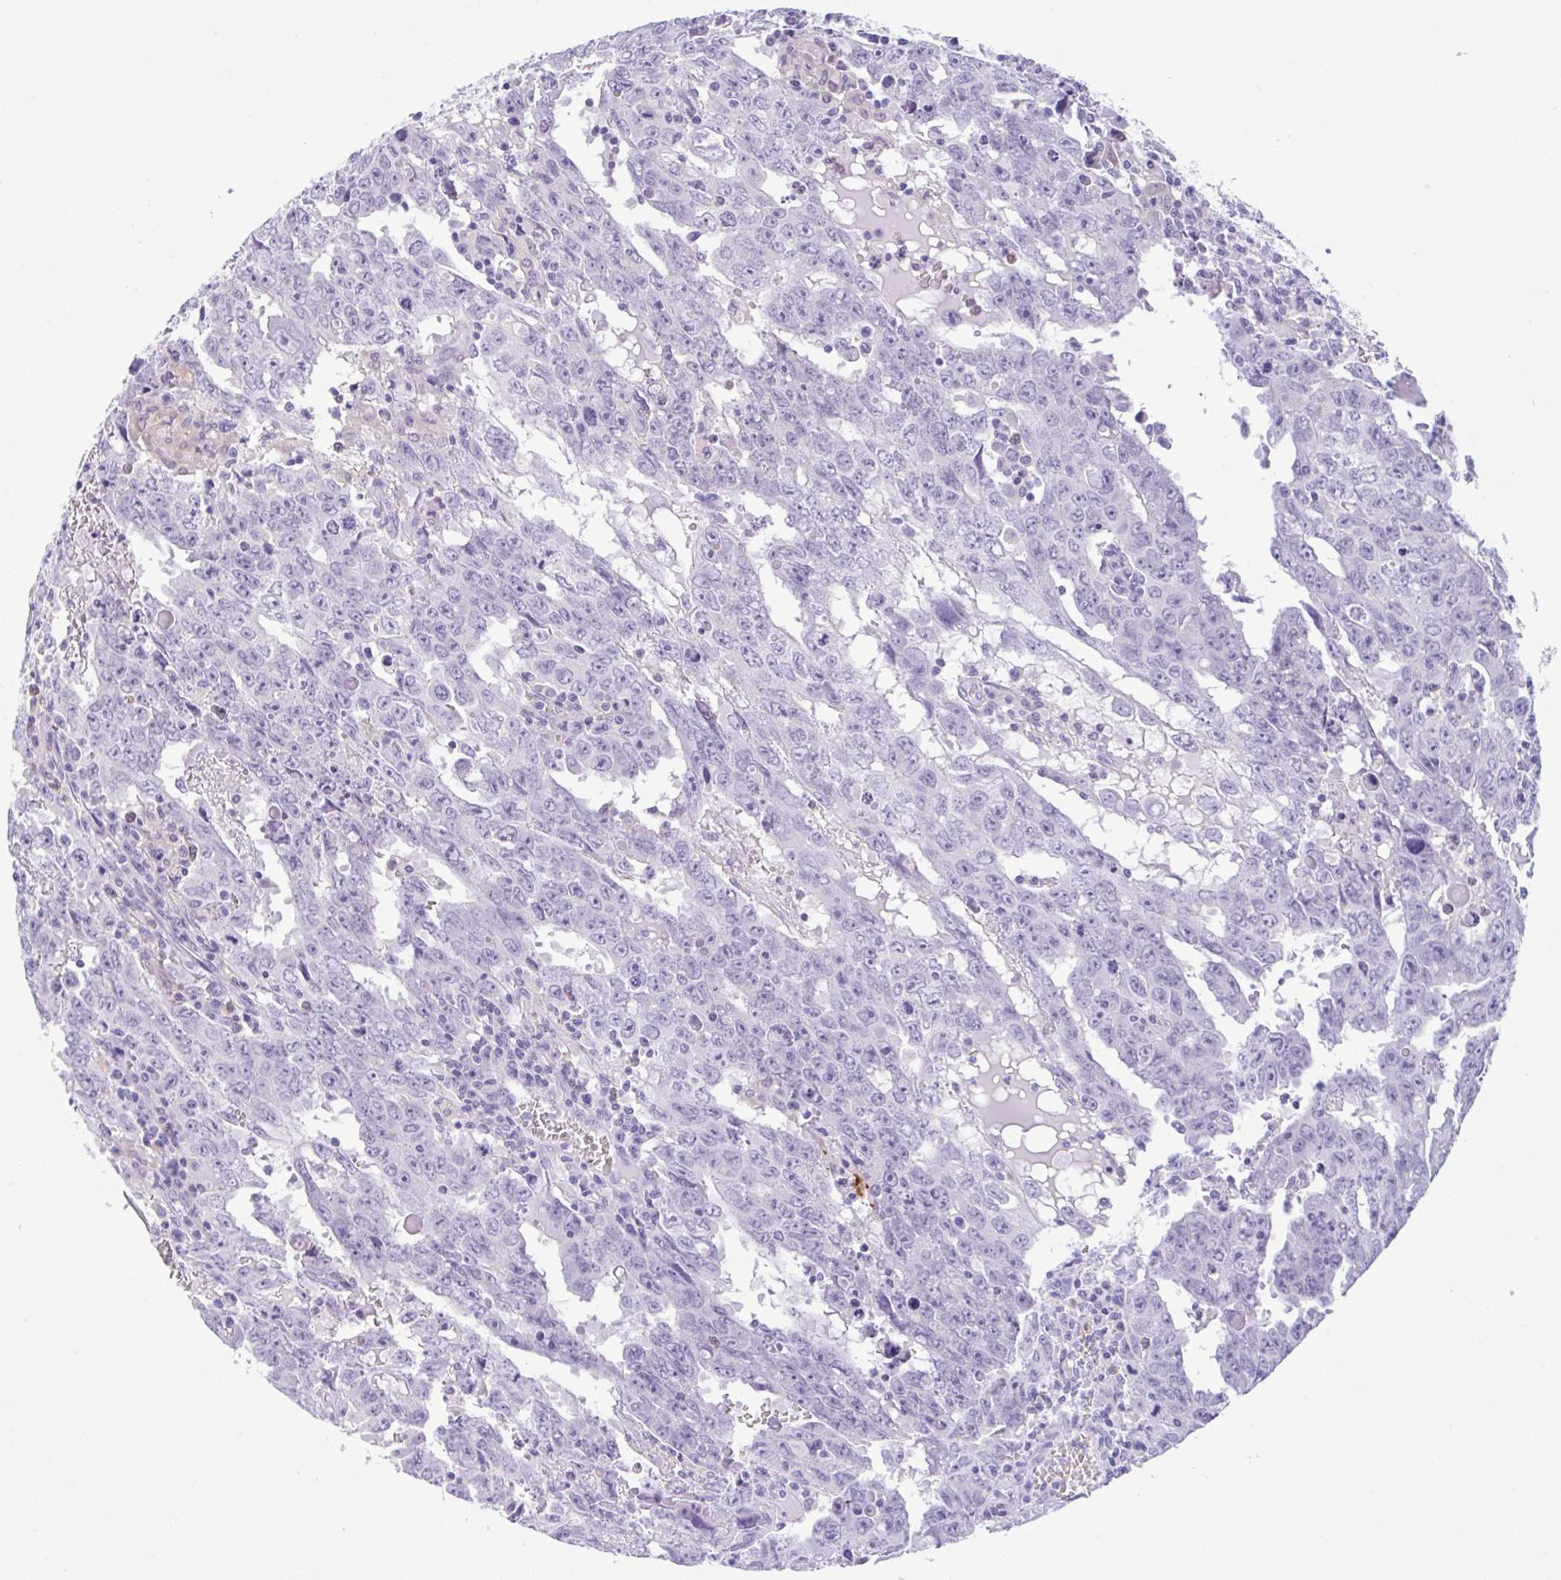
{"staining": {"intensity": "negative", "quantity": "none", "location": "none"}, "tissue": "testis cancer", "cell_type": "Tumor cells", "image_type": "cancer", "snomed": [{"axis": "morphology", "description": "Carcinoma, Embryonal, NOS"}, {"axis": "topography", "description": "Testis"}], "caption": "The IHC image has no significant expression in tumor cells of testis embryonal carcinoma tissue.", "gene": "NCF1", "patient": {"sex": "male", "age": 22}}